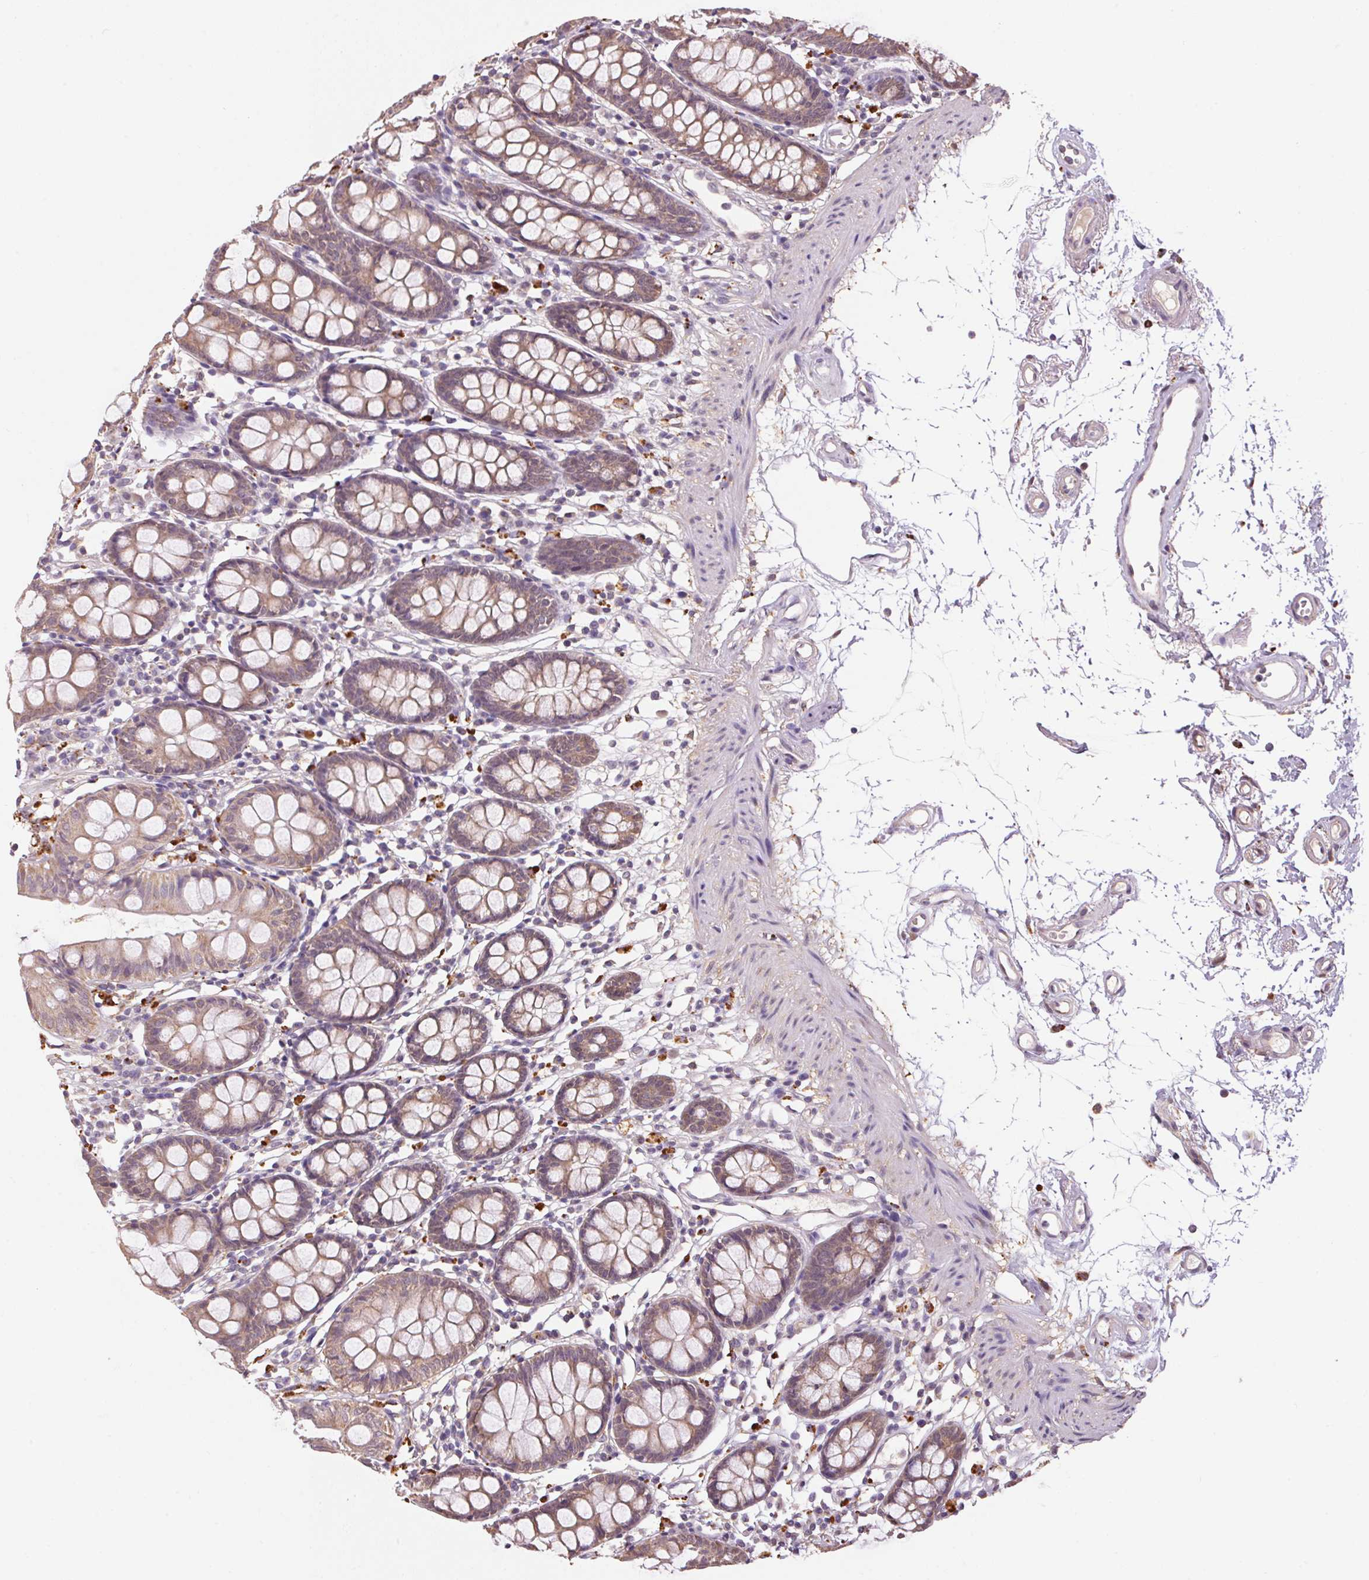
{"staining": {"intensity": "weak", "quantity": "<25%", "location": "cytoplasmic/membranous"}, "tissue": "colon", "cell_type": "Endothelial cells", "image_type": "normal", "snomed": [{"axis": "morphology", "description": "Normal tissue, NOS"}, {"axis": "topography", "description": "Colon"}], "caption": "Endothelial cells are negative for protein expression in normal human colon. The staining was performed using DAB to visualize the protein expression in brown, while the nuclei were stained in blue with hematoxylin (Magnification: 20x).", "gene": "ADH5", "patient": {"sex": "female", "age": 84}}